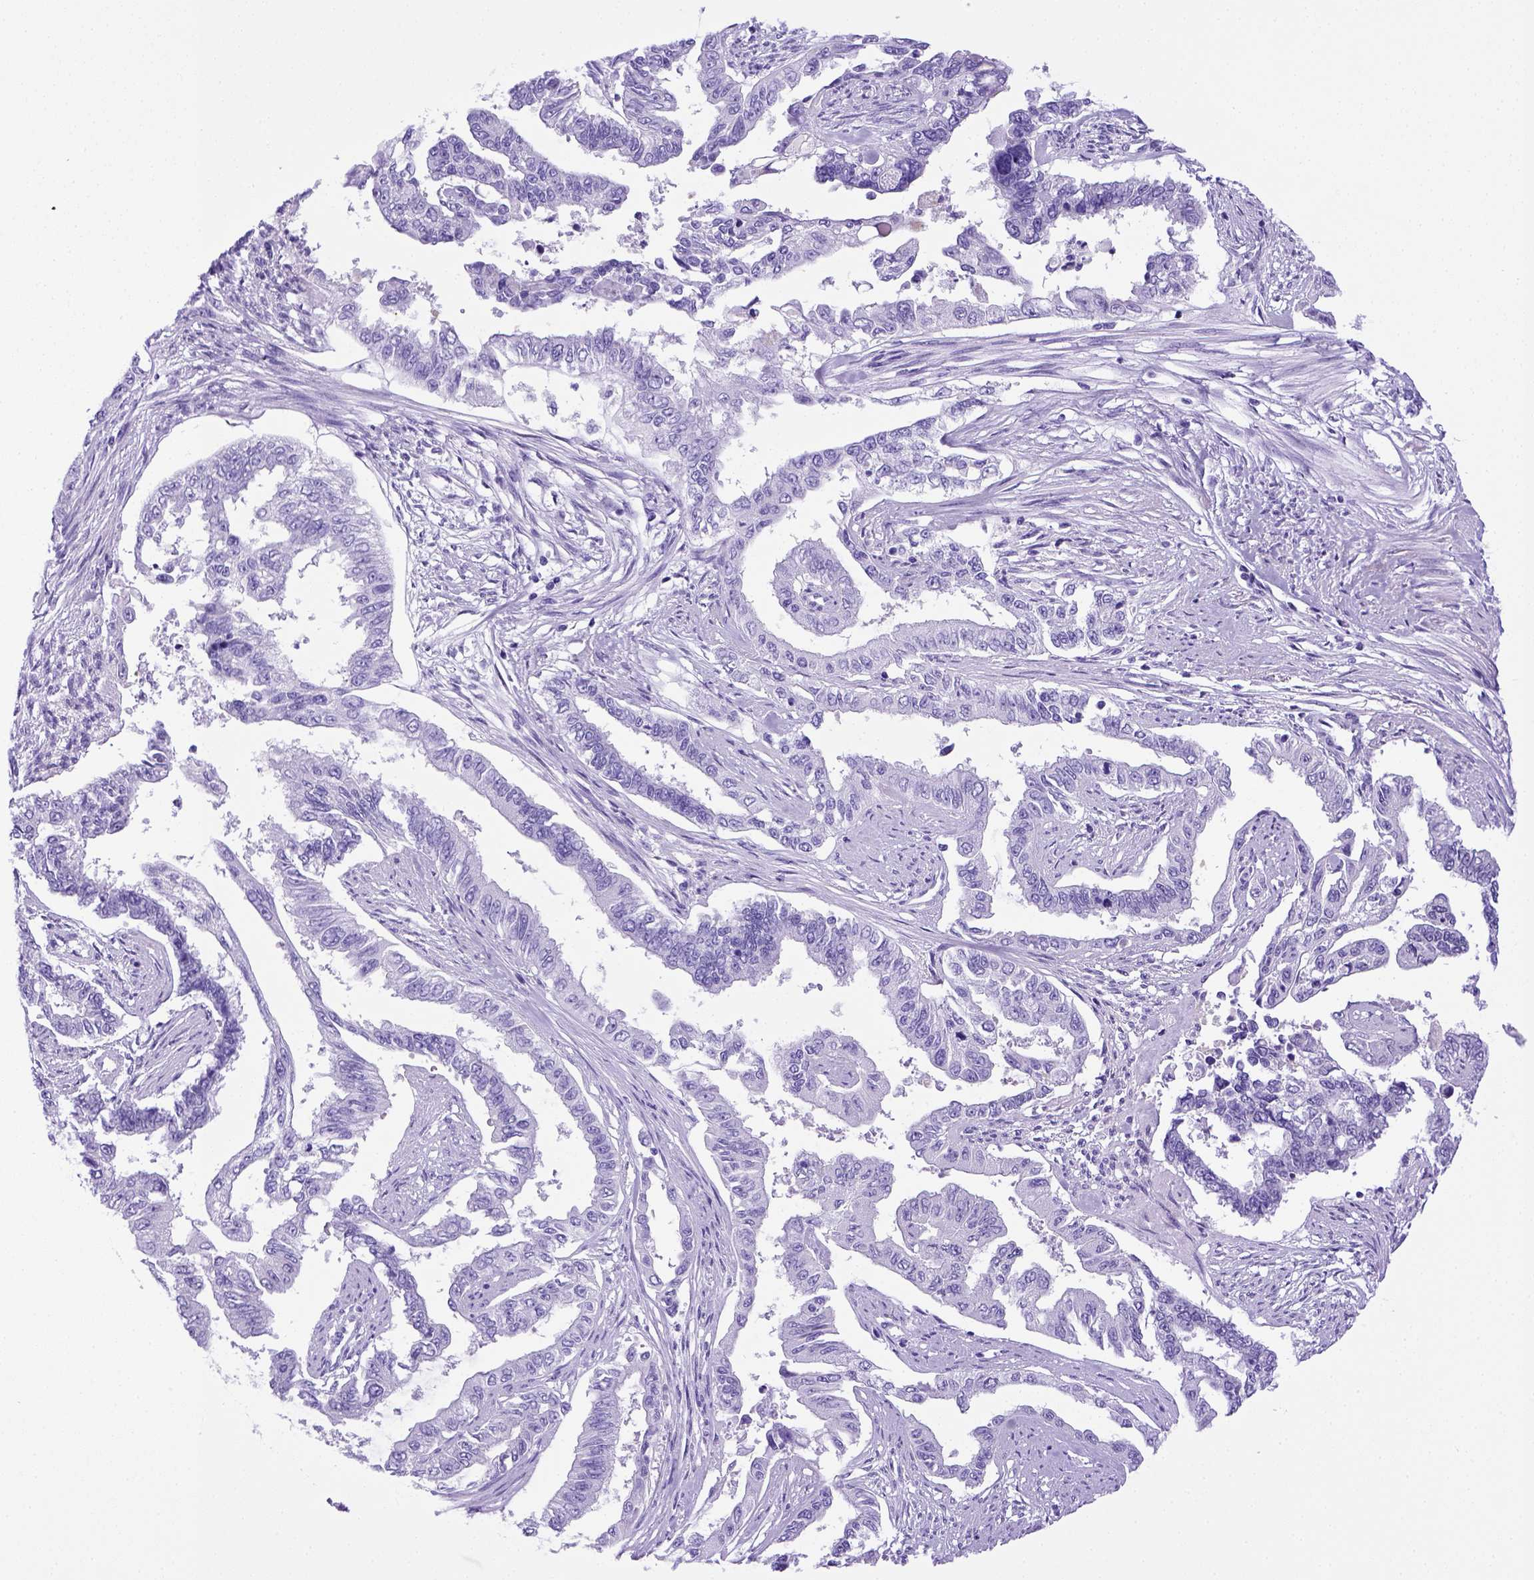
{"staining": {"intensity": "negative", "quantity": "none", "location": "none"}, "tissue": "endometrial cancer", "cell_type": "Tumor cells", "image_type": "cancer", "snomed": [{"axis": "morphology", "description": "Adenocarcinoma, NOS"}, {"axis": "topography", "description": "Uterus"}], "caption": "Immunohistochemistry of endometrial cancer (adenocarcinoma) displays no expression in tumor cells.", "gene": "ITIH4", "patient": {"sex": "female", "age": 59}}